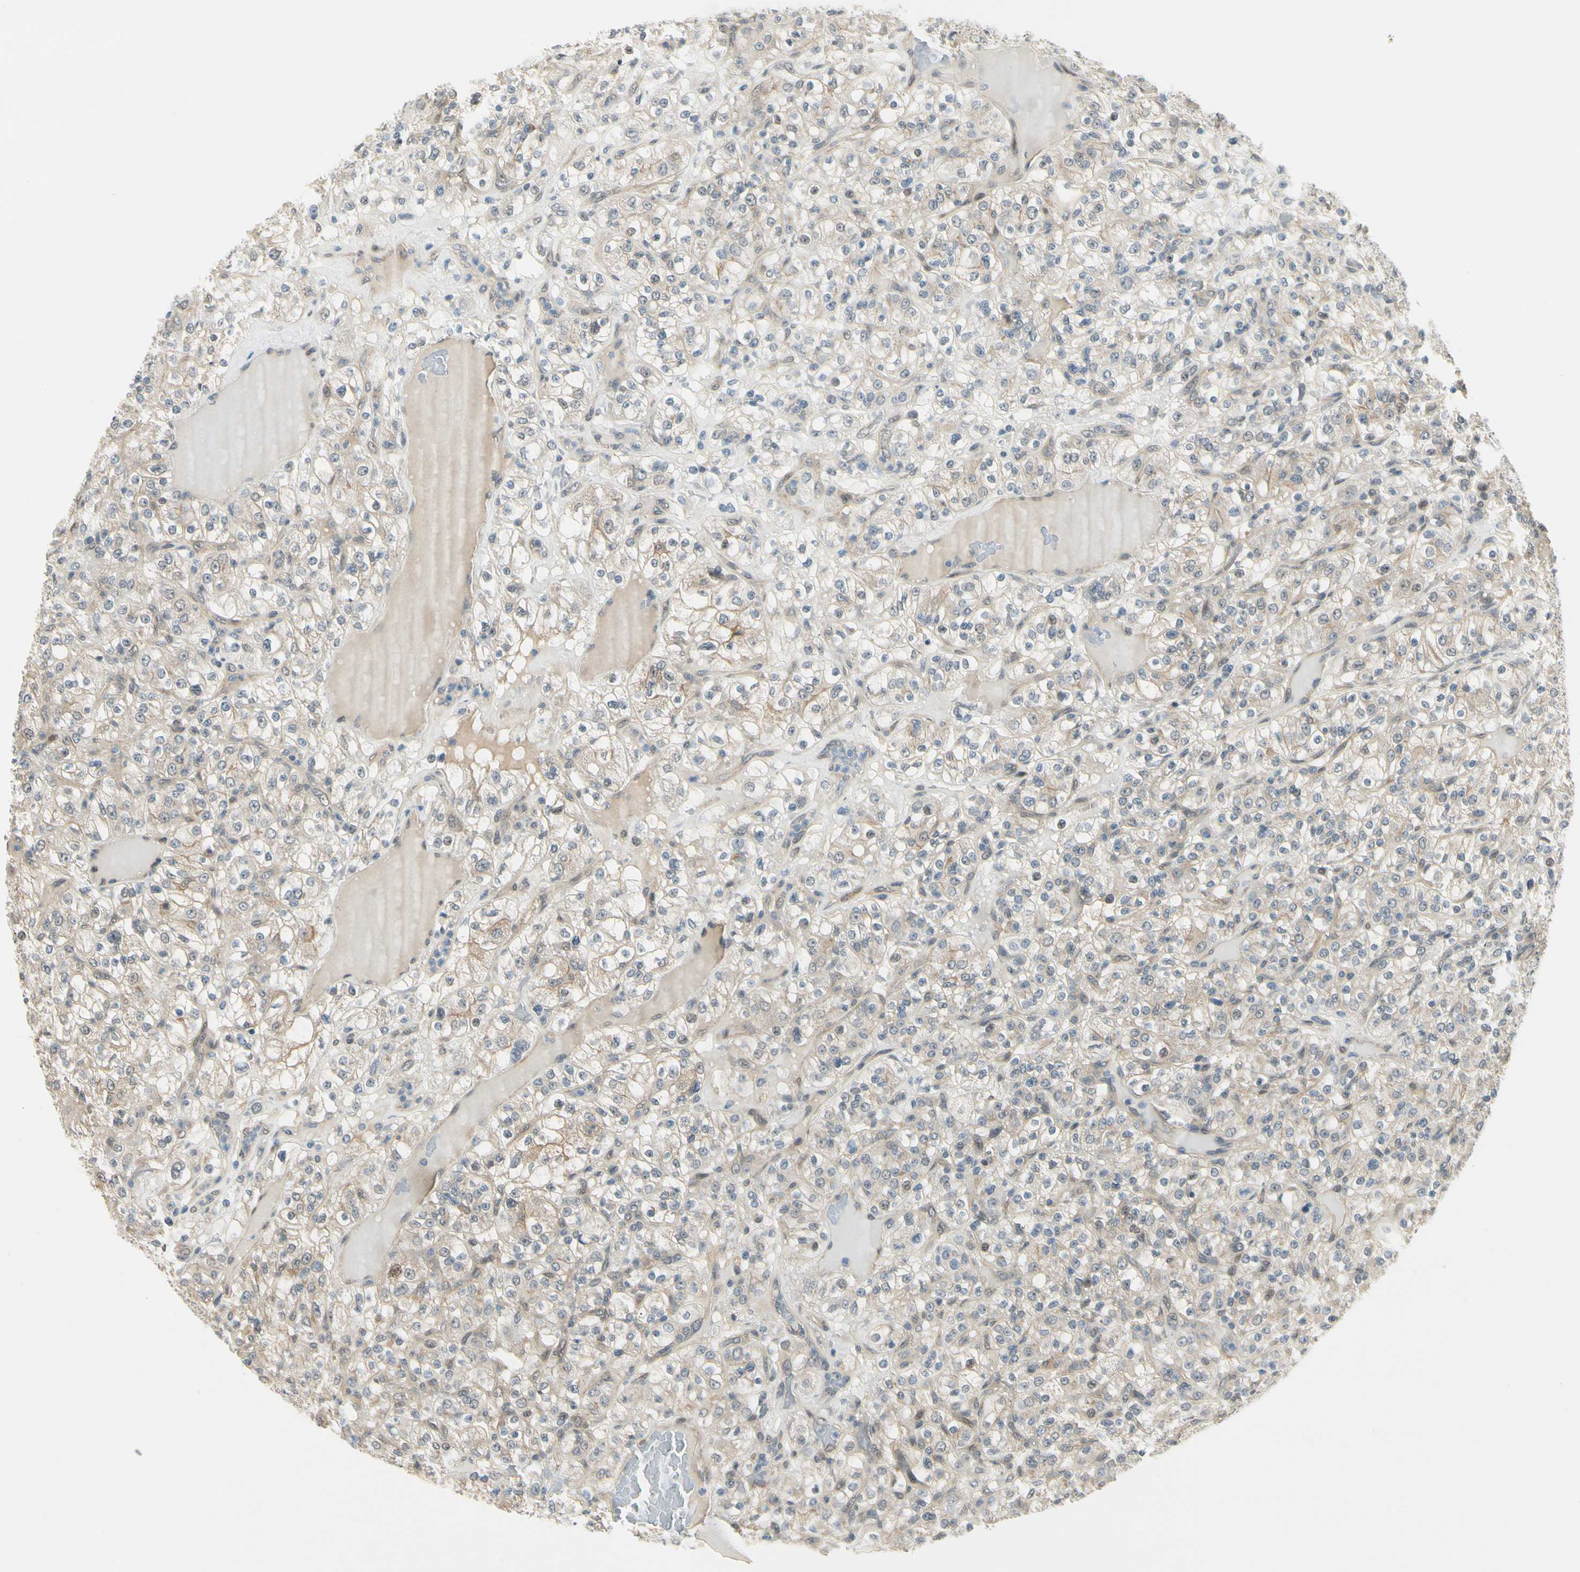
{"staining": {"intensity": "weak", "quantity": "<25%", "location": "cytoplasmic/membranous"}, "tissue": "renal cancer", "cell_type": "Tumor cells", "image_type": "cancer", "snomed": [{"axis": "morphology", "description": "Normal tissue, NOS"}, {"axis": "morphology", "description": "Adenocarcinoma, NOS"}, {"axis": "topography", "description": "Kidney"}], "caption": "Protein analysis of renal adenocarcinoma displays no significant expression in tumor cells. The staining is performed using DAB brown chromogen with nuclei counter-stained in using hematoxylin.", "gene": "EPHB3", "patient": {"sex": "female", "age": 72}}